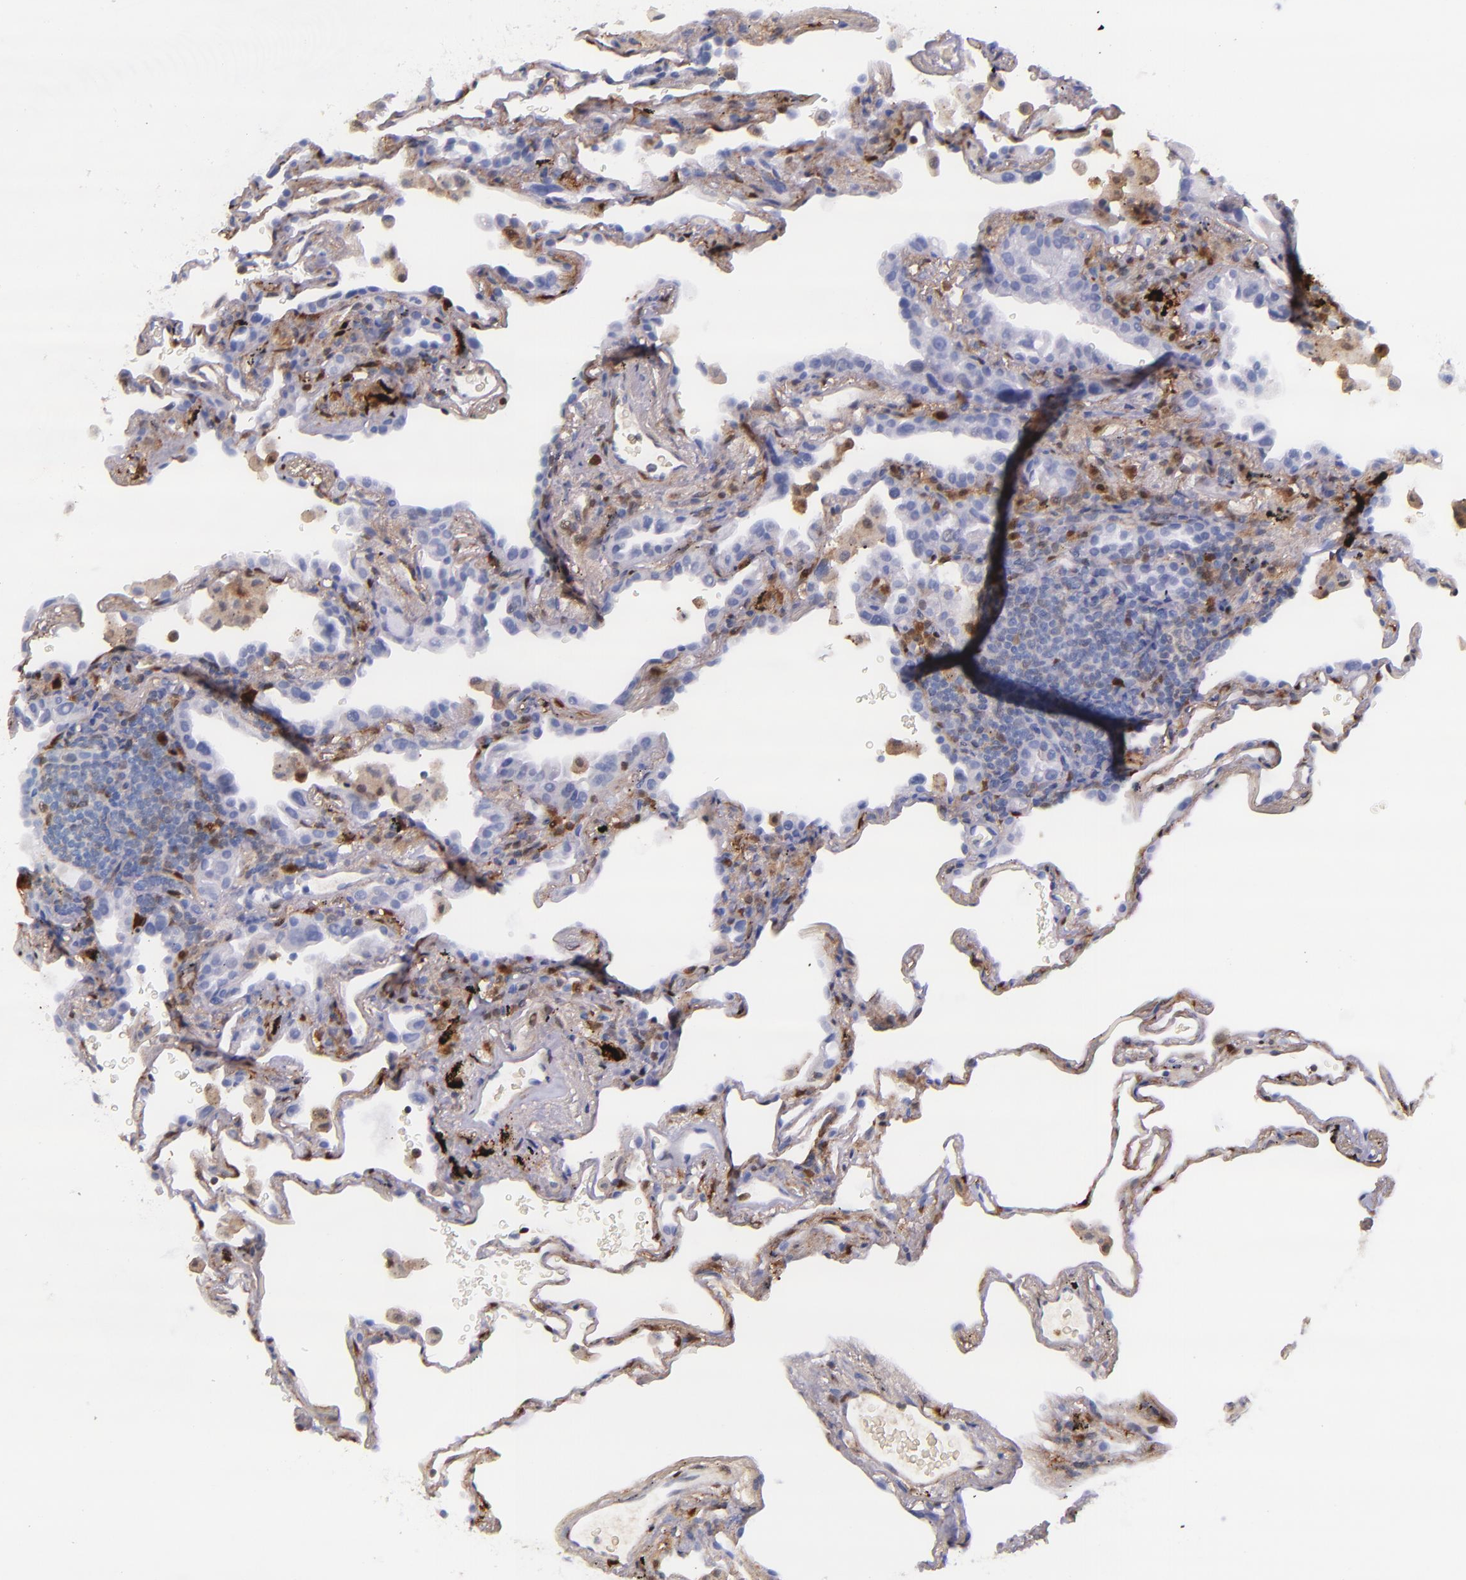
{"staining": {"intensity": "moderate", "quantity": "<25%", "location": "cytoplasmic/membranous"}, "tissue": "lung", "cell_type": "Alveolar cells", "image_type": "normal", "snomed": [{"axis": "morphology", "description": "Normal tissue, NOS"}, {"axis": "morphology", "description": "Inflammation, NOS"}, {"axis": "topography", "description": "Lung"}], "caption": "Lung stained with immunohistochemistry (IHC) shows moderate cytoplasmic/membranous expression in about <25% of alveolar cells. (IHC, brightfield microscopy, high magnification).", "gene": "LGALS1", "patient": {"sex": "male", "age": 69}}